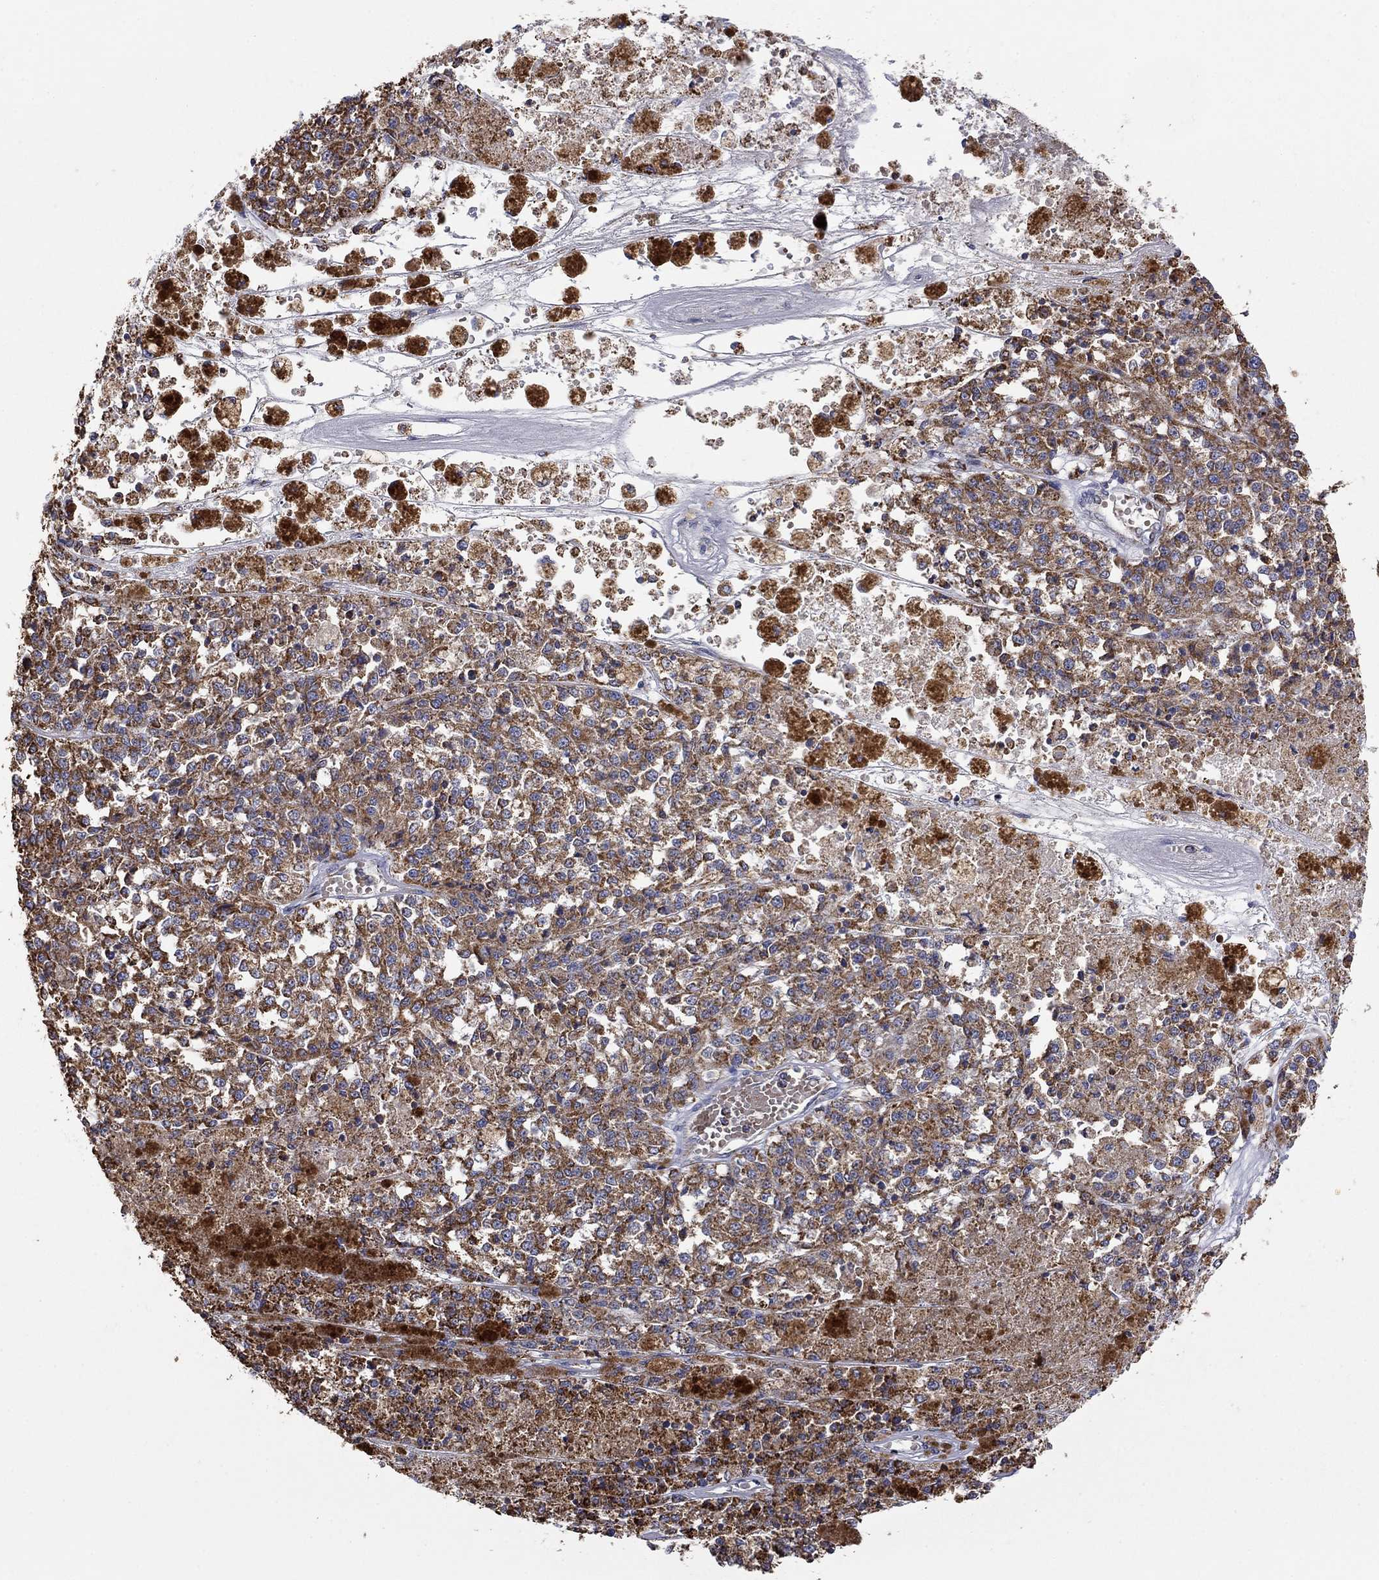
{"staining": {"intensity": "strong", "quantity": ">75%", "location": "cytoplasmic/membranous"}, "tissue": "melanoma", "cell_type": "Tumor cells", "image_type": "cancer", "snomed": [{"axis": "morphology", "description": "Malignant melanoma, Metastatic site"}, {"axis": "topography", "description": "Lymph node"}], "caption": "A high-resolution micrograph shows immunohistochemistry staining of malignant melanoma (metastatic site), which exhibits strong cytoplasmic/membranous staining in approximately >75% of tumor cells.", "gene": "HPS5", "patient": {"sex": "female", "age": 64}}